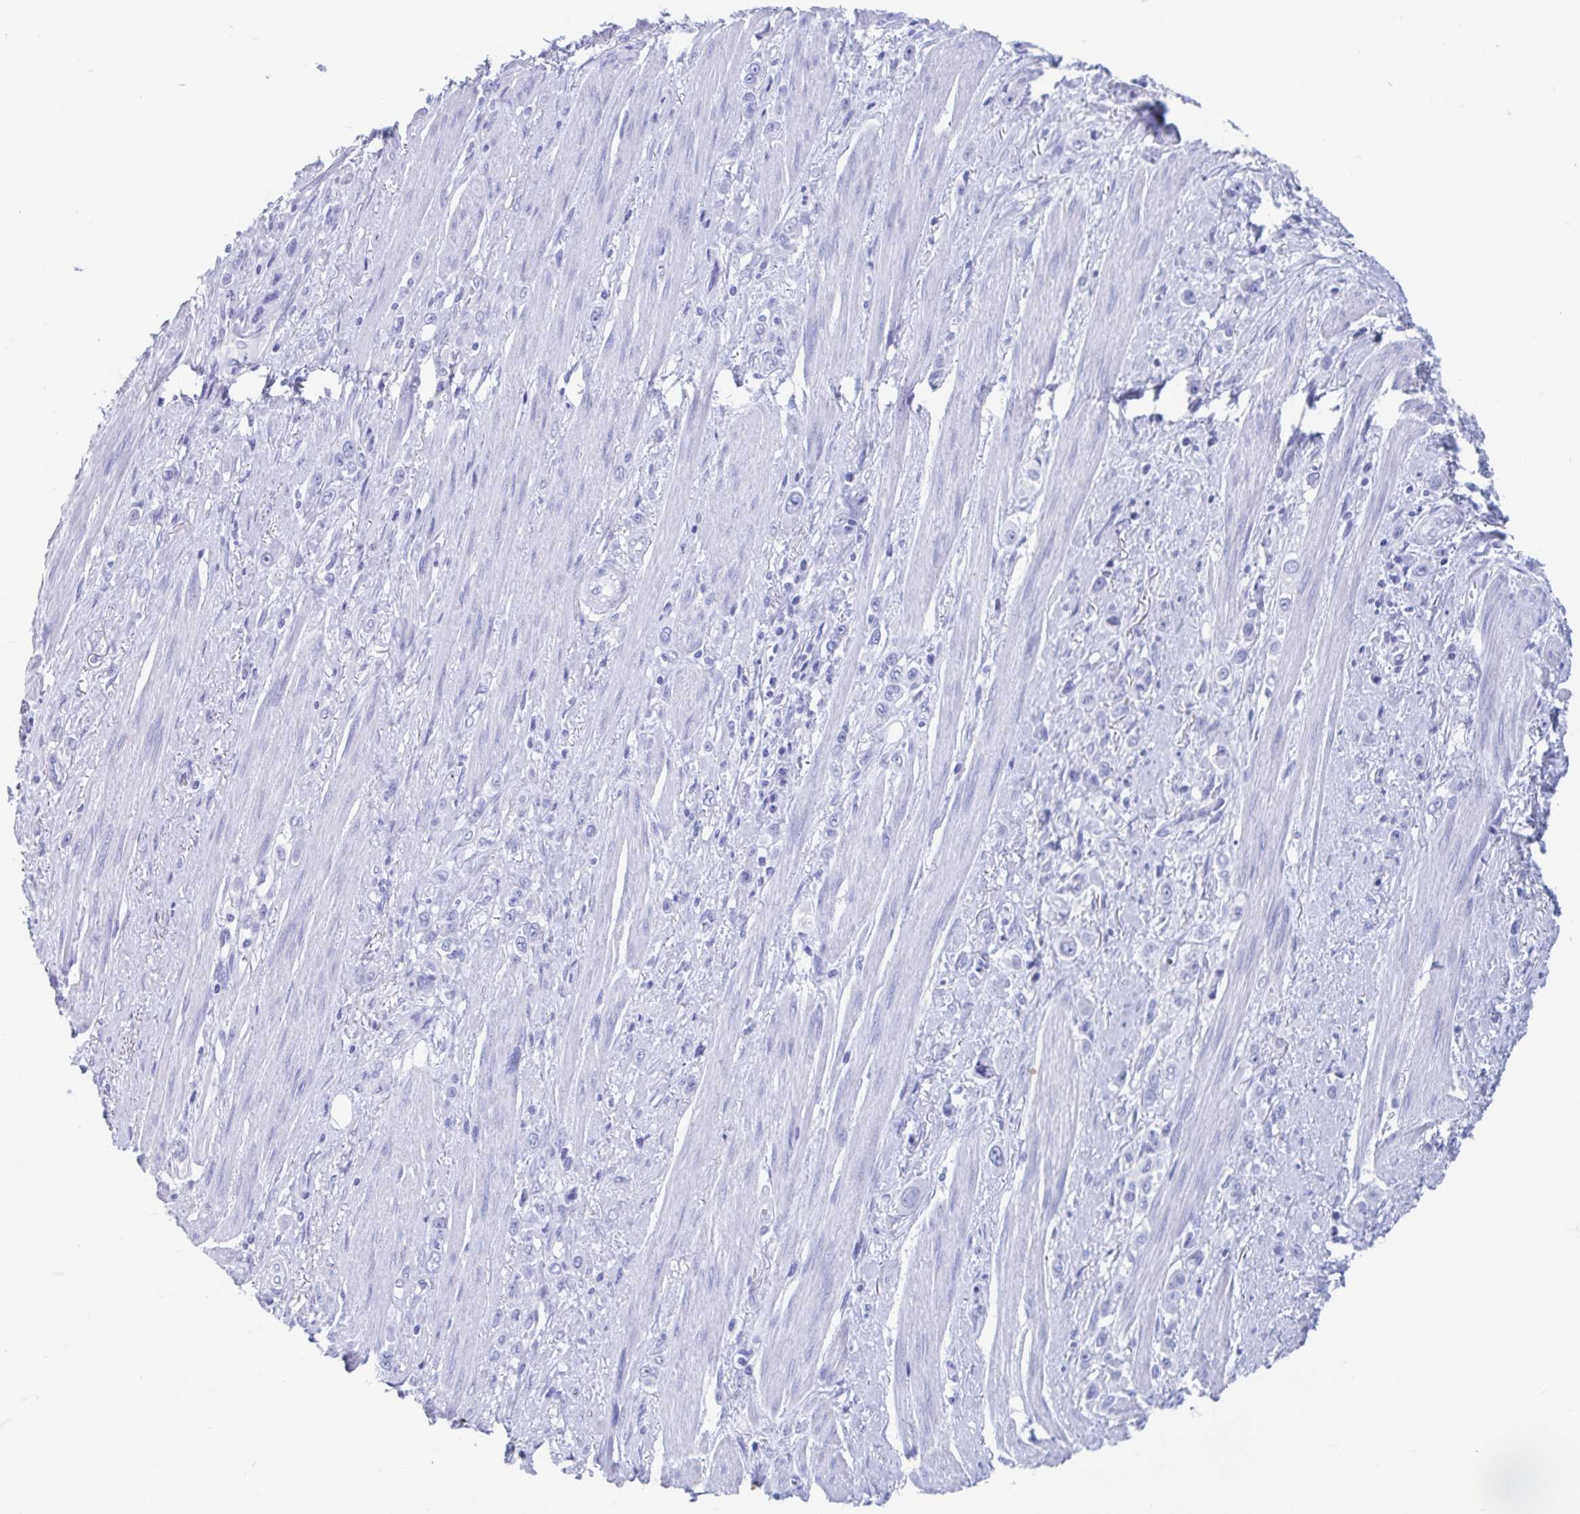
{"staining": {"intensity": "negative", "quantity": "none", "location": "none"}, "tissue": "stomach cancer", "cell_type": "Tumor cells", "image_type": "cancer", "snomed": [{"axis": "morphology", "description": "Adenocarcinoma, NOS"}, {"axis": "topography", "description": "Stomach, upper"}], "caption": "Image shows no significant protein positivity in tumor cells of stomach adenocarcinoma. (DAB immunohistochemistry, high magnification).", "gene": "HDGFL1", "patient": {"sex": "male", "age": 75}}